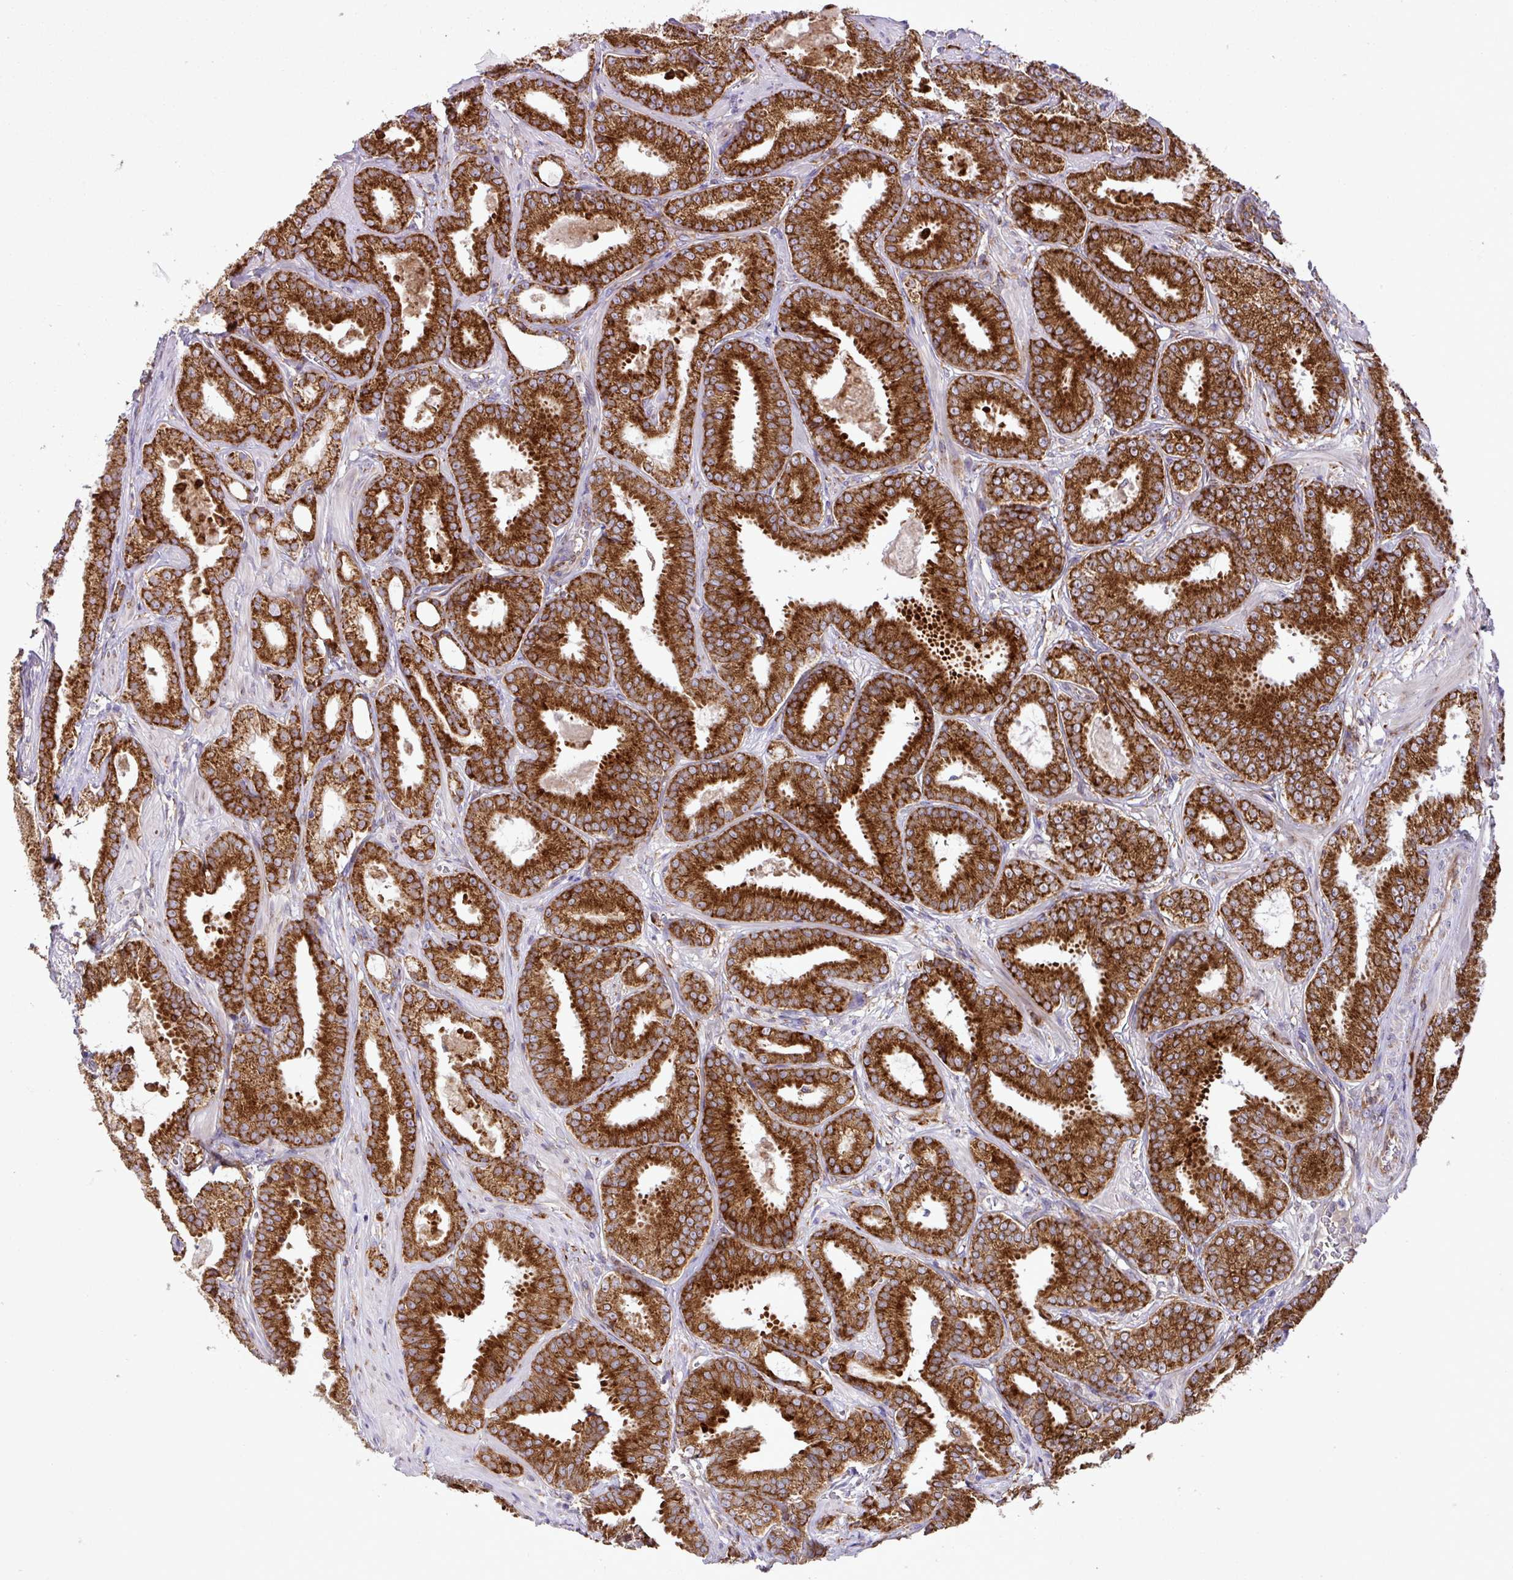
{"staining": {"intensity": "strong", "quantity": ">75%", "location": "cytoplasmic/membranous"}, "tissue": "prostate cancer", "cell_type": "Tumor cells", "image_type": "cancer", "snomed": [{"axis": "morphology", "description": "Adenocarcinoma, High grade"}, {"axis": "topography", "description": "Prostate"}], "caption": "Brown immunohistochemical staining in human adenocarcinoma (high-grade) (prostate) exhibits strong cytoplasmic/membranous positivity in approximately >75% of tumor cells. (DAB (3,3'-diaminobenzidine) = brown stain, brightfield microscopy at high magnification).", "gene": "SLC39A7", "patient": {"sex": "male", "age": 71}}